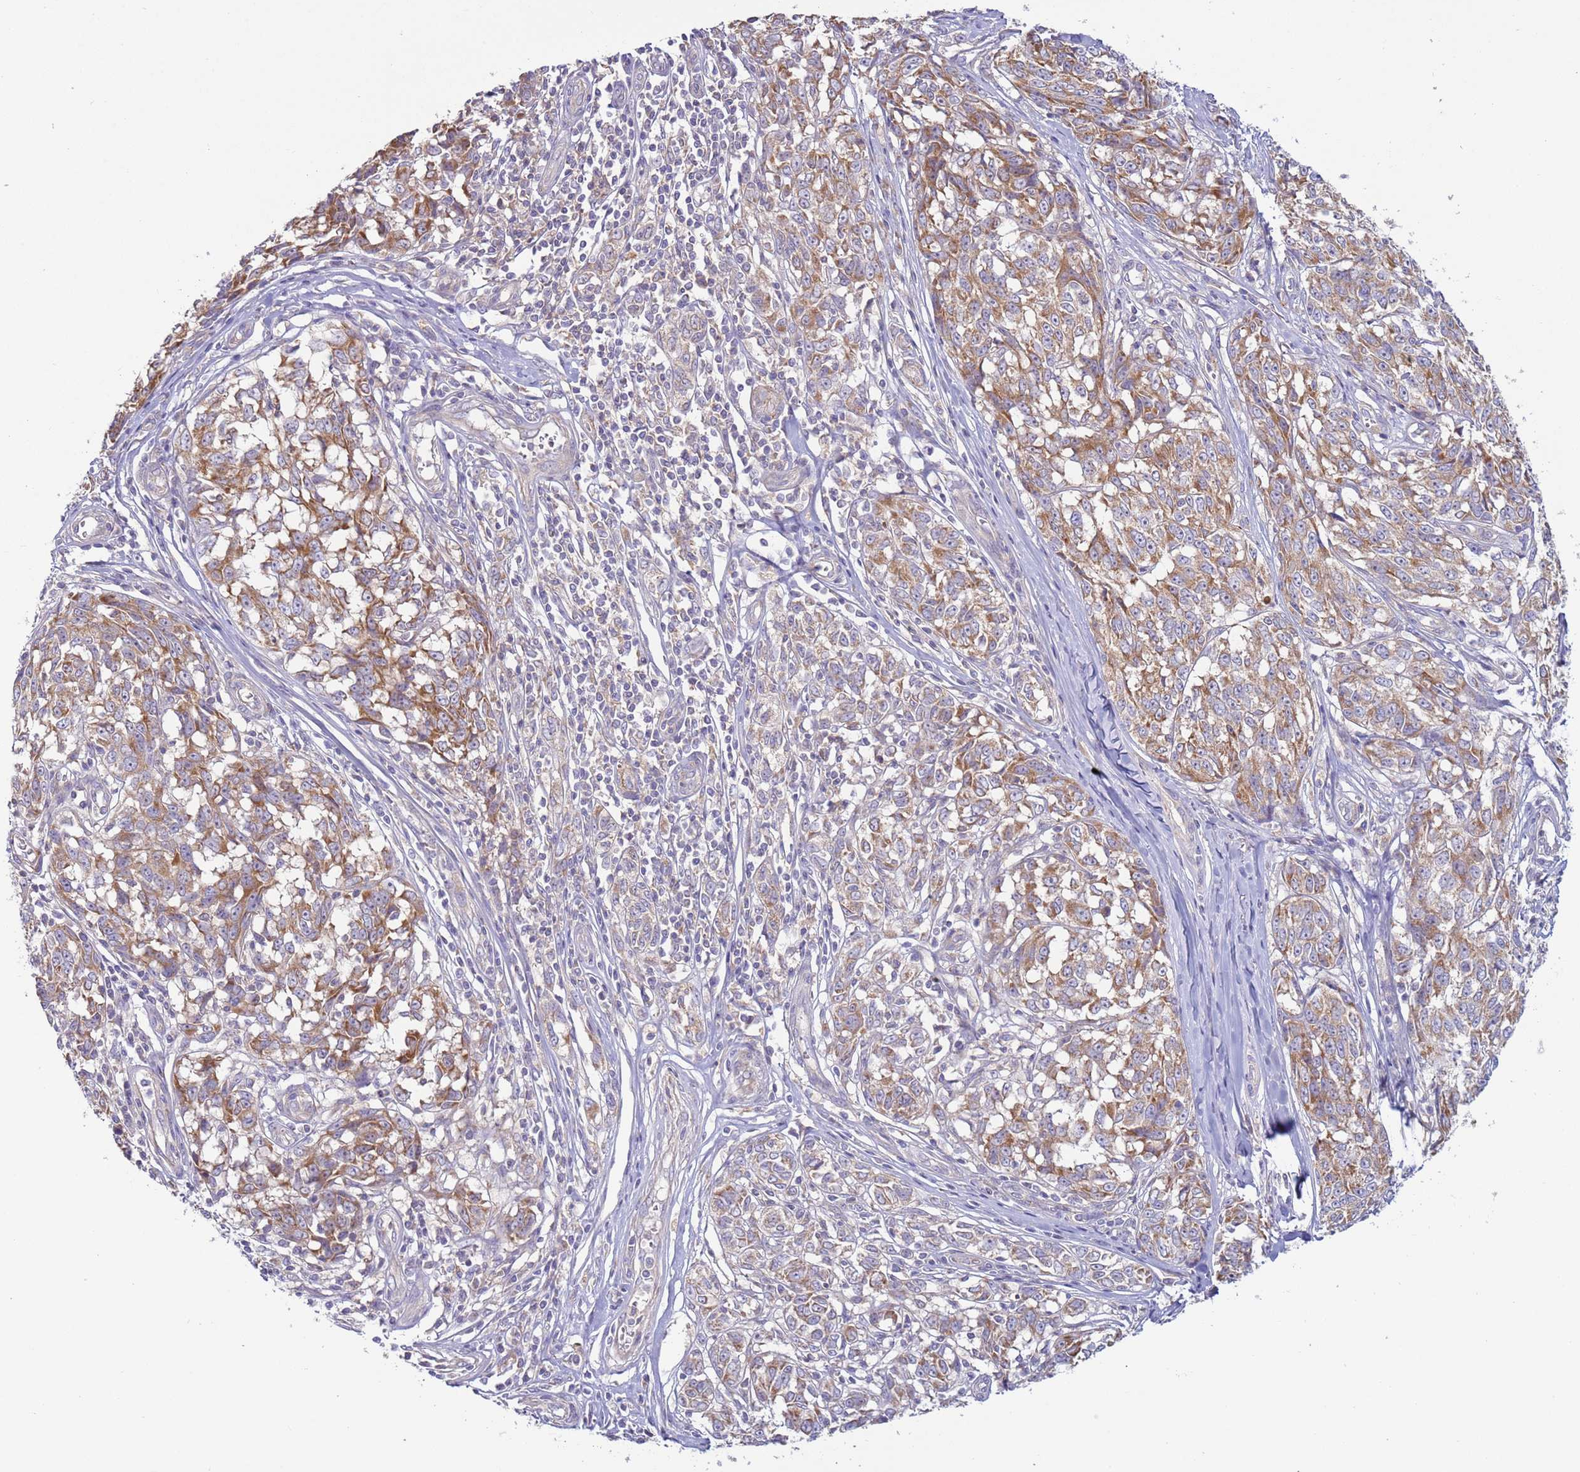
{"staining": {"intensity": "moderate", "quantity": ">75%", "location": "cytoplasmic/membranous"}, "tissue": "melanoma", "cell_type": "Tumor cells", "image_type": "cancer", "snomed": [{"axis": "morphology", "description": "Malignant melanoma, NOS"}, {"axis": "topography", "description": "Skin"}], "caption": "Malignant melanoma stained with a protein marker exhibits moderate staining in tumor cells.", "gene": "UQCRQ", "patient": {"sex": "female", "age": 64}}